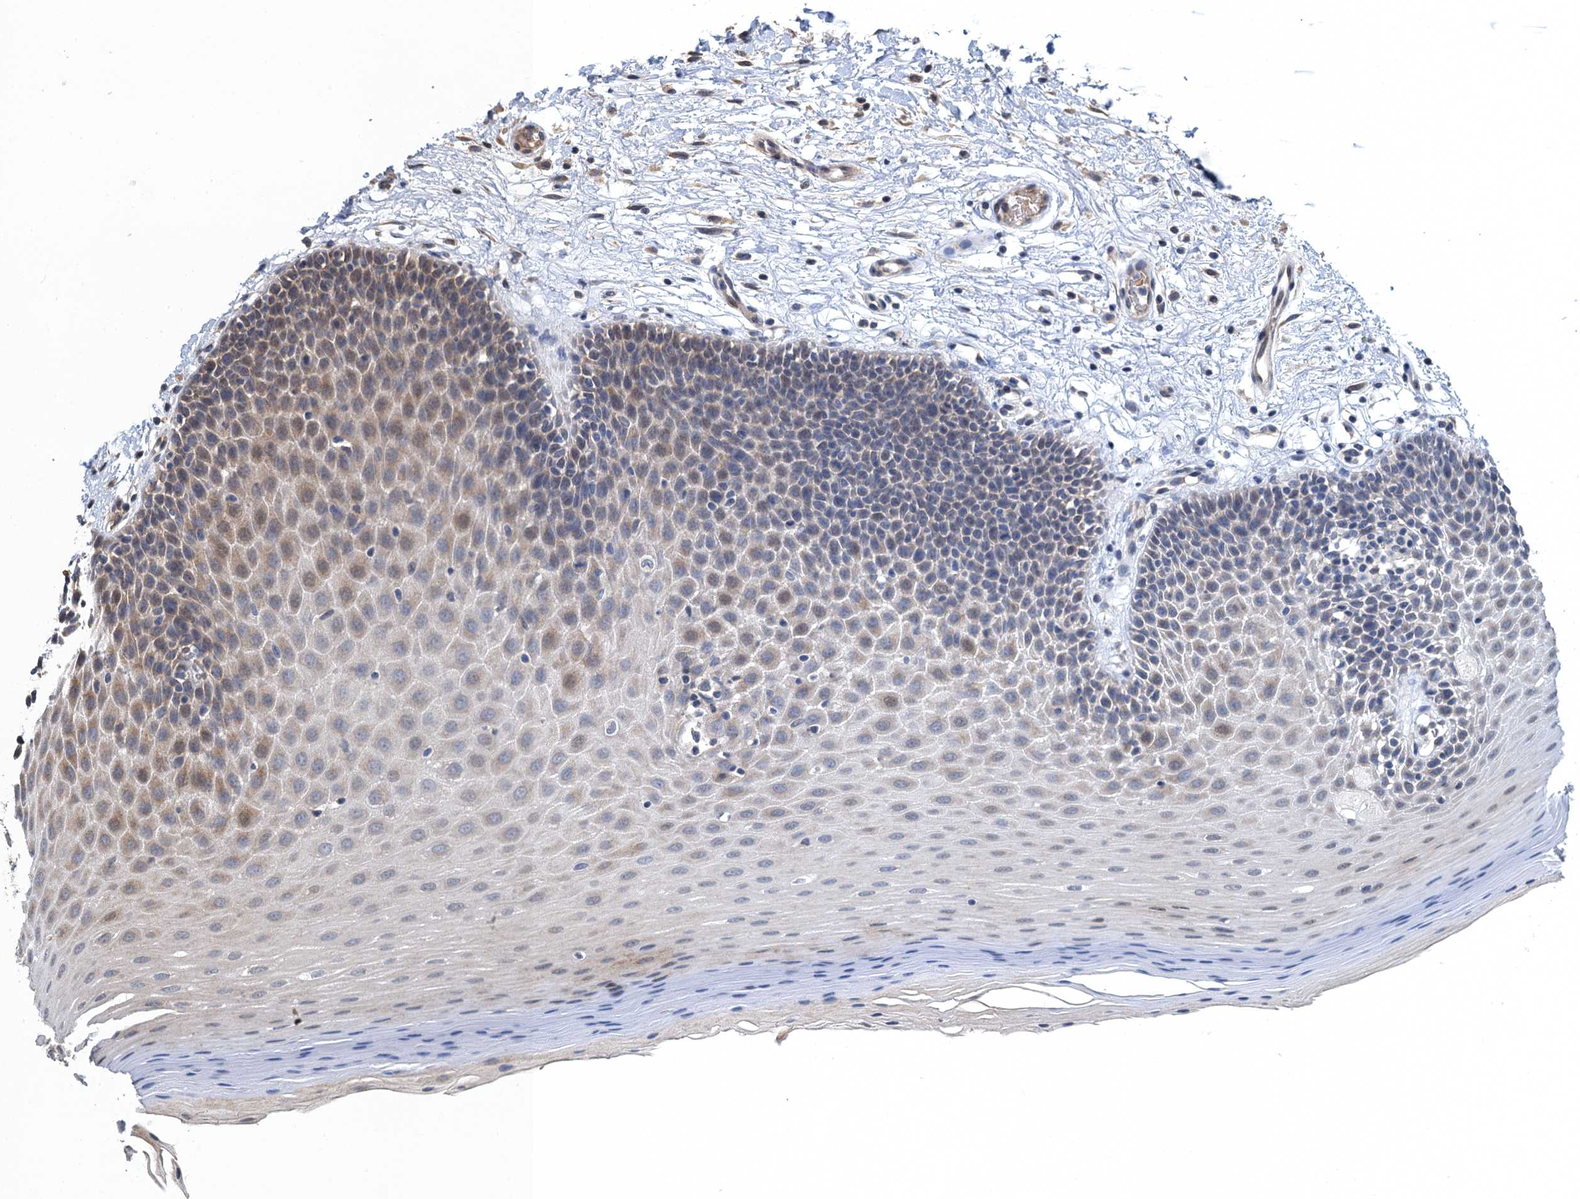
{"staining": {"intensity": "weak", "quantity": "25%-75%", "location": "cytoplasmic/membranous"}, "tissue": "oral mucosa", "cell_type": "Squamous epithelial cells", "image_type": "normal", "snomed": [{"axis": "morphology", "description": "Normal tissue, NOS"}, {"axis": "topography", "description": "Oral tissue"}, {"axis": "topography", "description": "Tounge, NOS"}], "caption": "High-magnification brightfield microscopy of normal oral mucosa stained with DAB (3,3'-diaminobenzidine) (brown) and counterstained with hematoxylin (blue). squamous epithelial cells exhibit weak cytoplasmic/membranous expression is present in about25%-75% of cells.", "gene": "SNX32", "patient": {"sex": "male", "age": 47}}